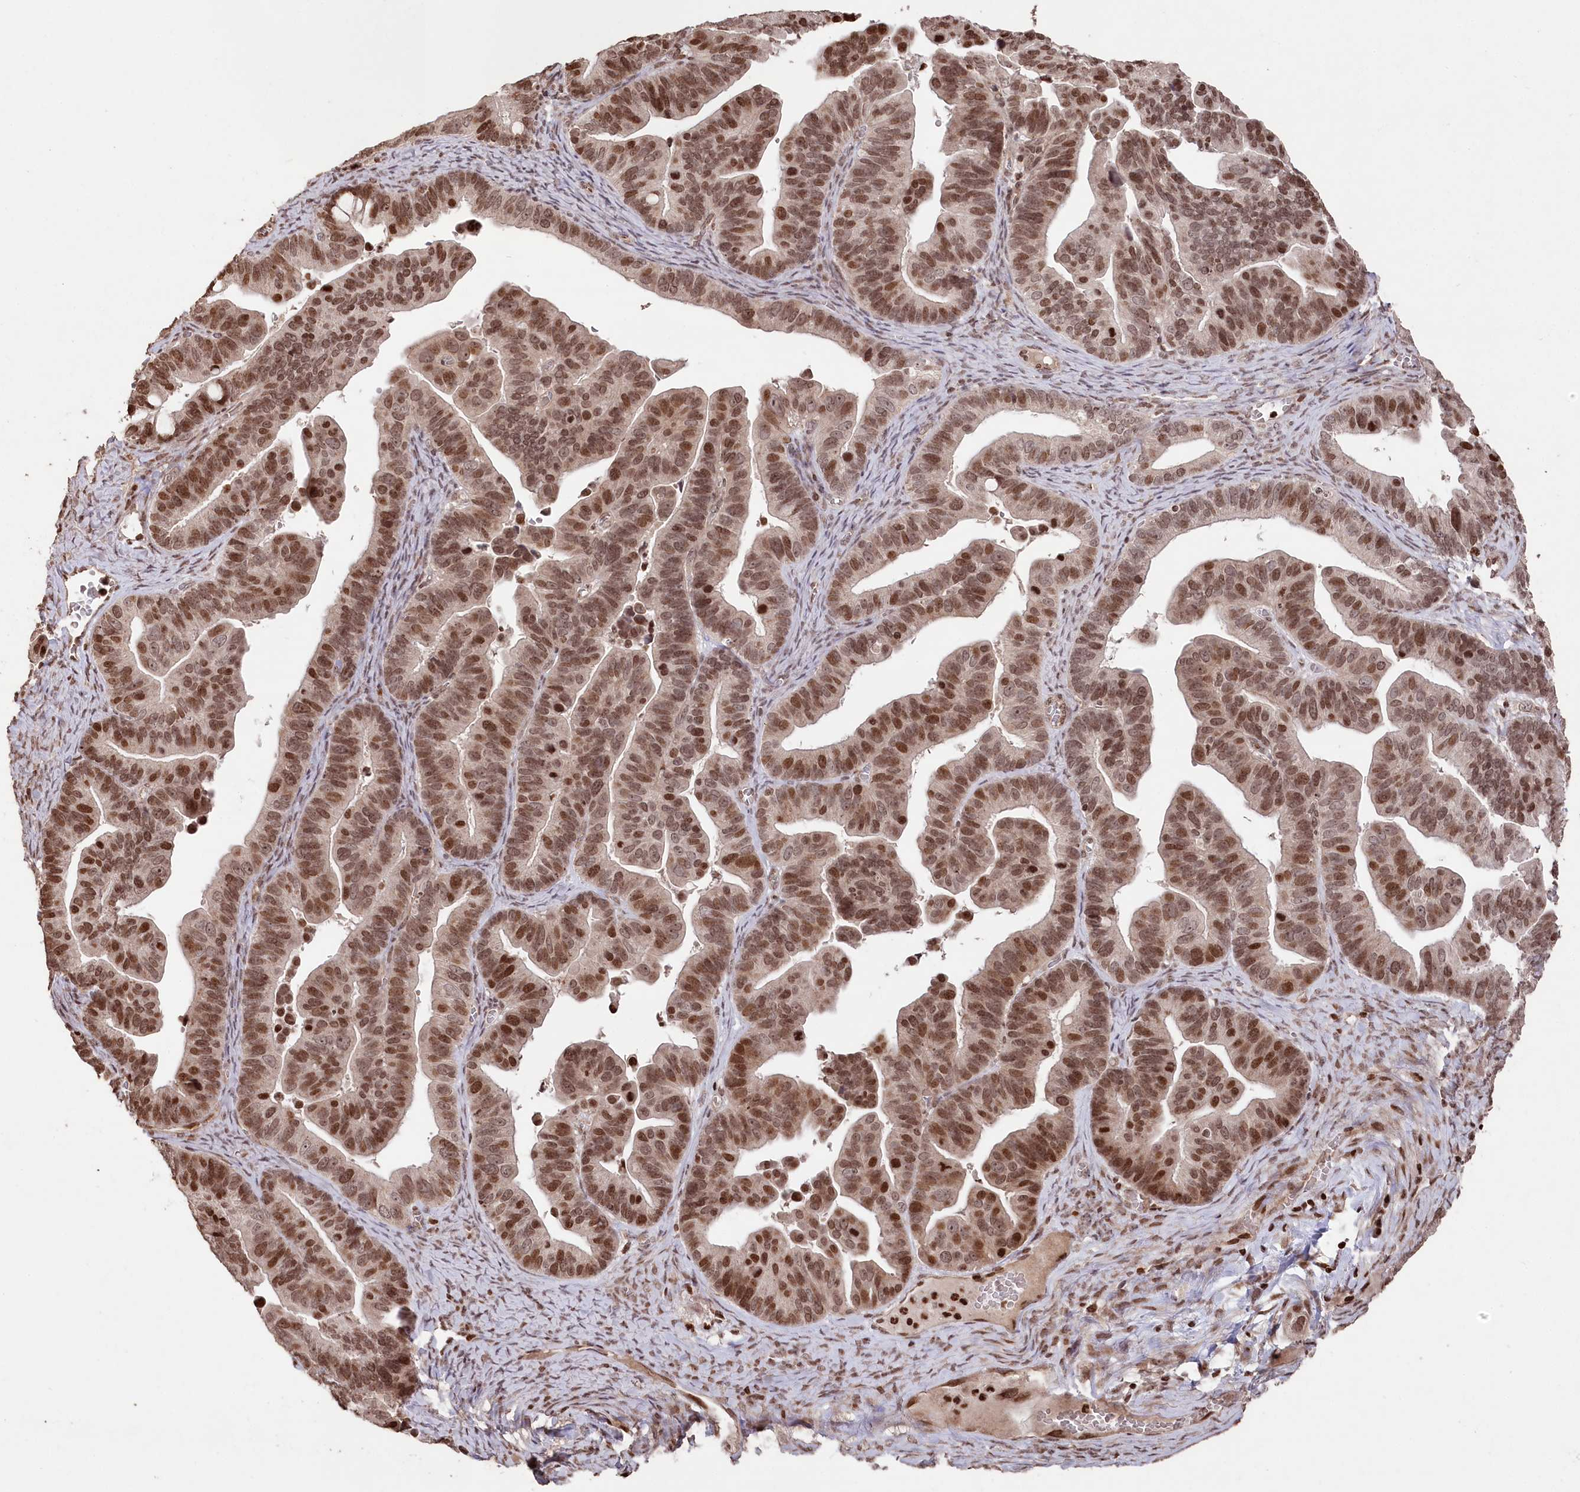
{"staining": {"intensity": "moderate", "quantity": ">75%", "location": "nuclear"}, "tissue": "ovarian cancer", "cell_type": "Tumor cells", "image_type": "cancer", "snomed": [{"axis": "morphology", "description": "Cystadenocarcinoma, serous, NOS"}, {"axis": "topography", "description": "Ovary"}], "caption": "This micrograph demonstrates immunohistochemistry (IHC) staining of human ovarian cancer (serous cystadenocarcinoma), with medium moderate nuclear expression in approximately >75% of tumor cells.", "gene": "CCSER2", "patient": {"sex": "female", "age": 56}}